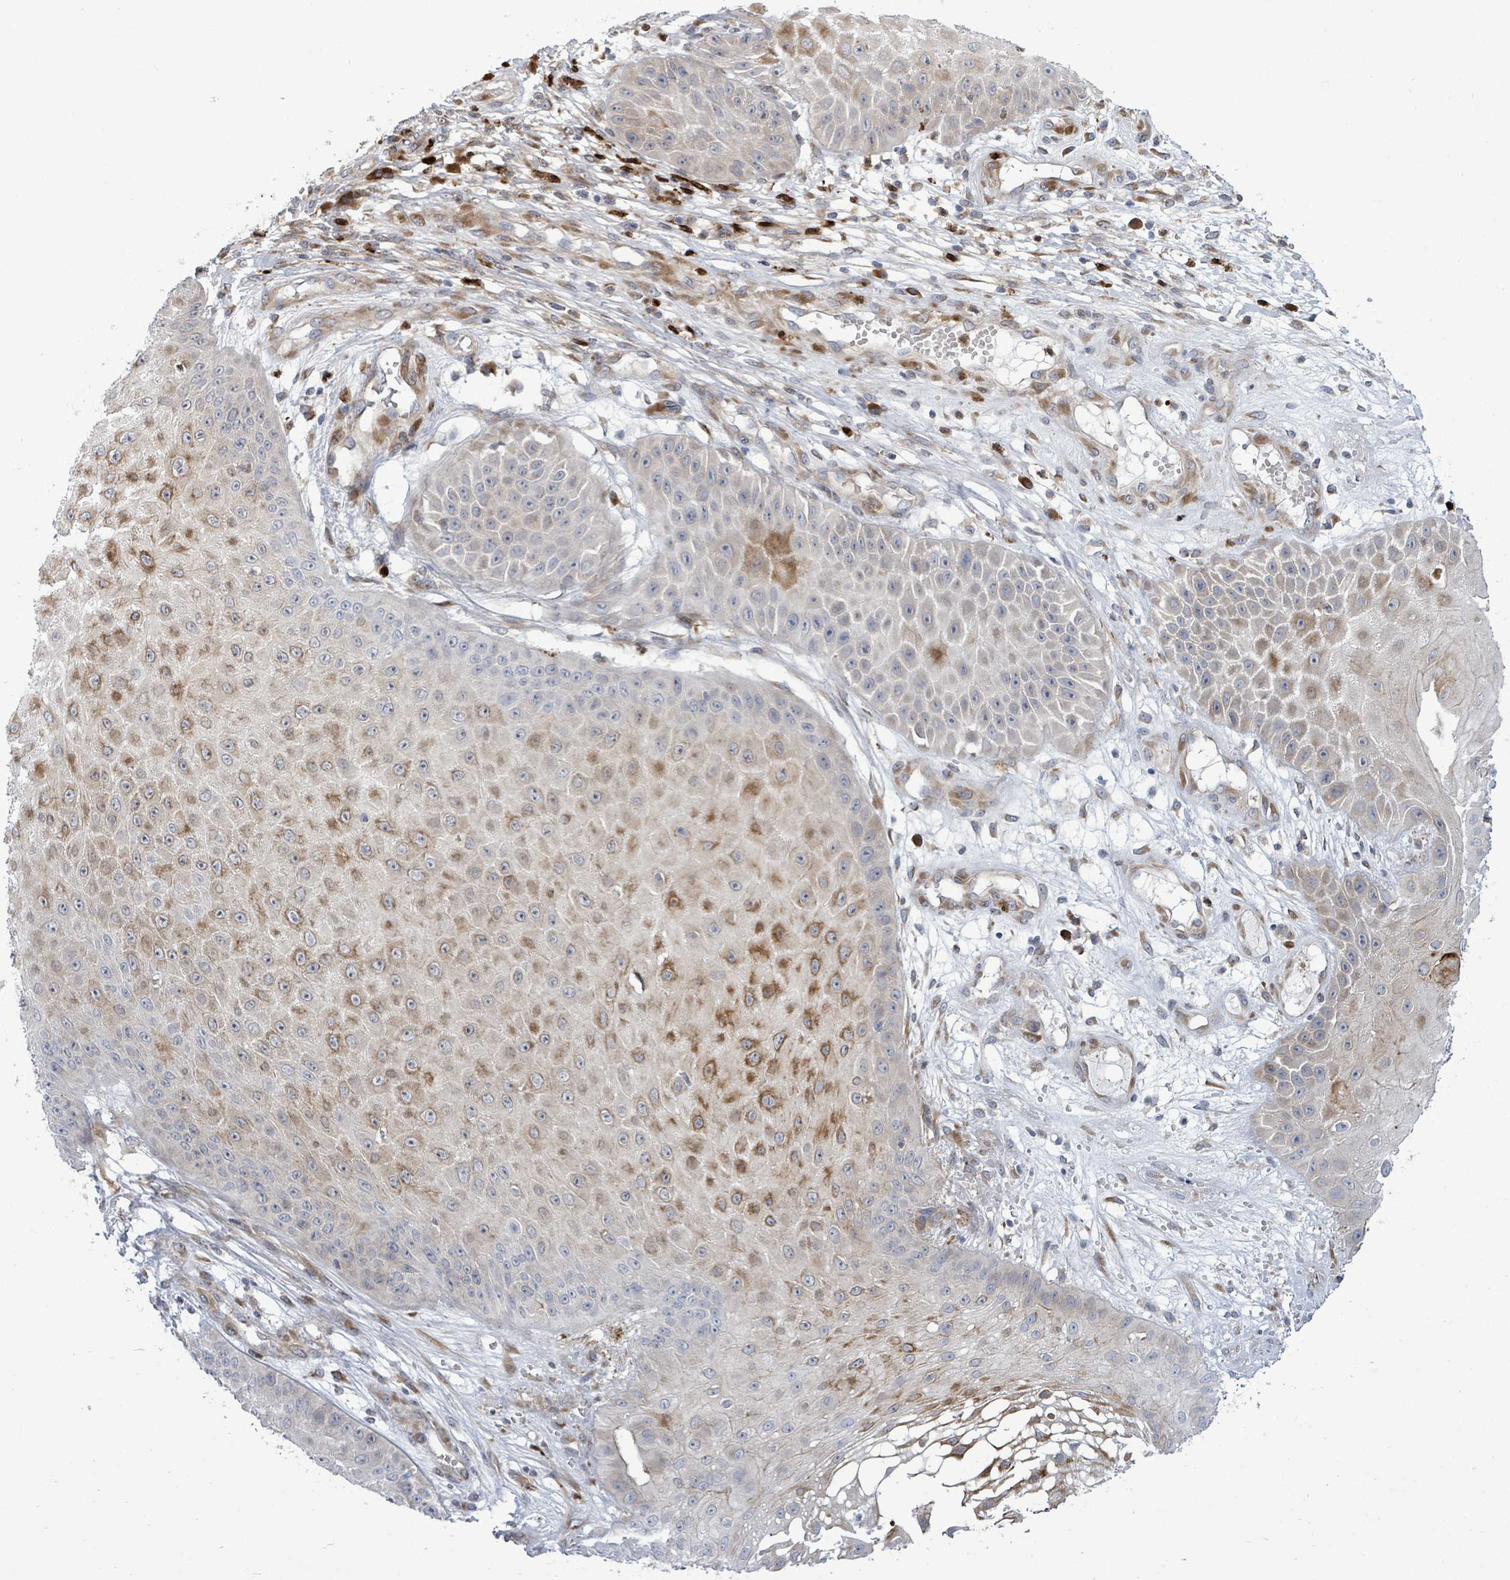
{"staining": {"intensity": "moderate", "quantity": "25%-75%", "location": "cytoplasmic/membranous"}, "tissue": "skin cancer", "cell_type": "Tumor cells", "image_type": "cancer", "snomed": [{"axis": "morphology", "description": "Squamous cell carcinoma, NOS"}, {"axis": "topography", "description": "Skin"}], "caption": "Brown immunohistochemical staining in human squamous cell carcinoma (skin) exhibits moderate cytoplasmic/membranous staining in approximately 25%-75% of tumor cells. The staining is performed using DAB brown chromogen to label protein expression. The nuclei are counter-stained blue using hematoxylin.", "gene": "SAR1A", "patient": {"sex": "male", "age": 70}}